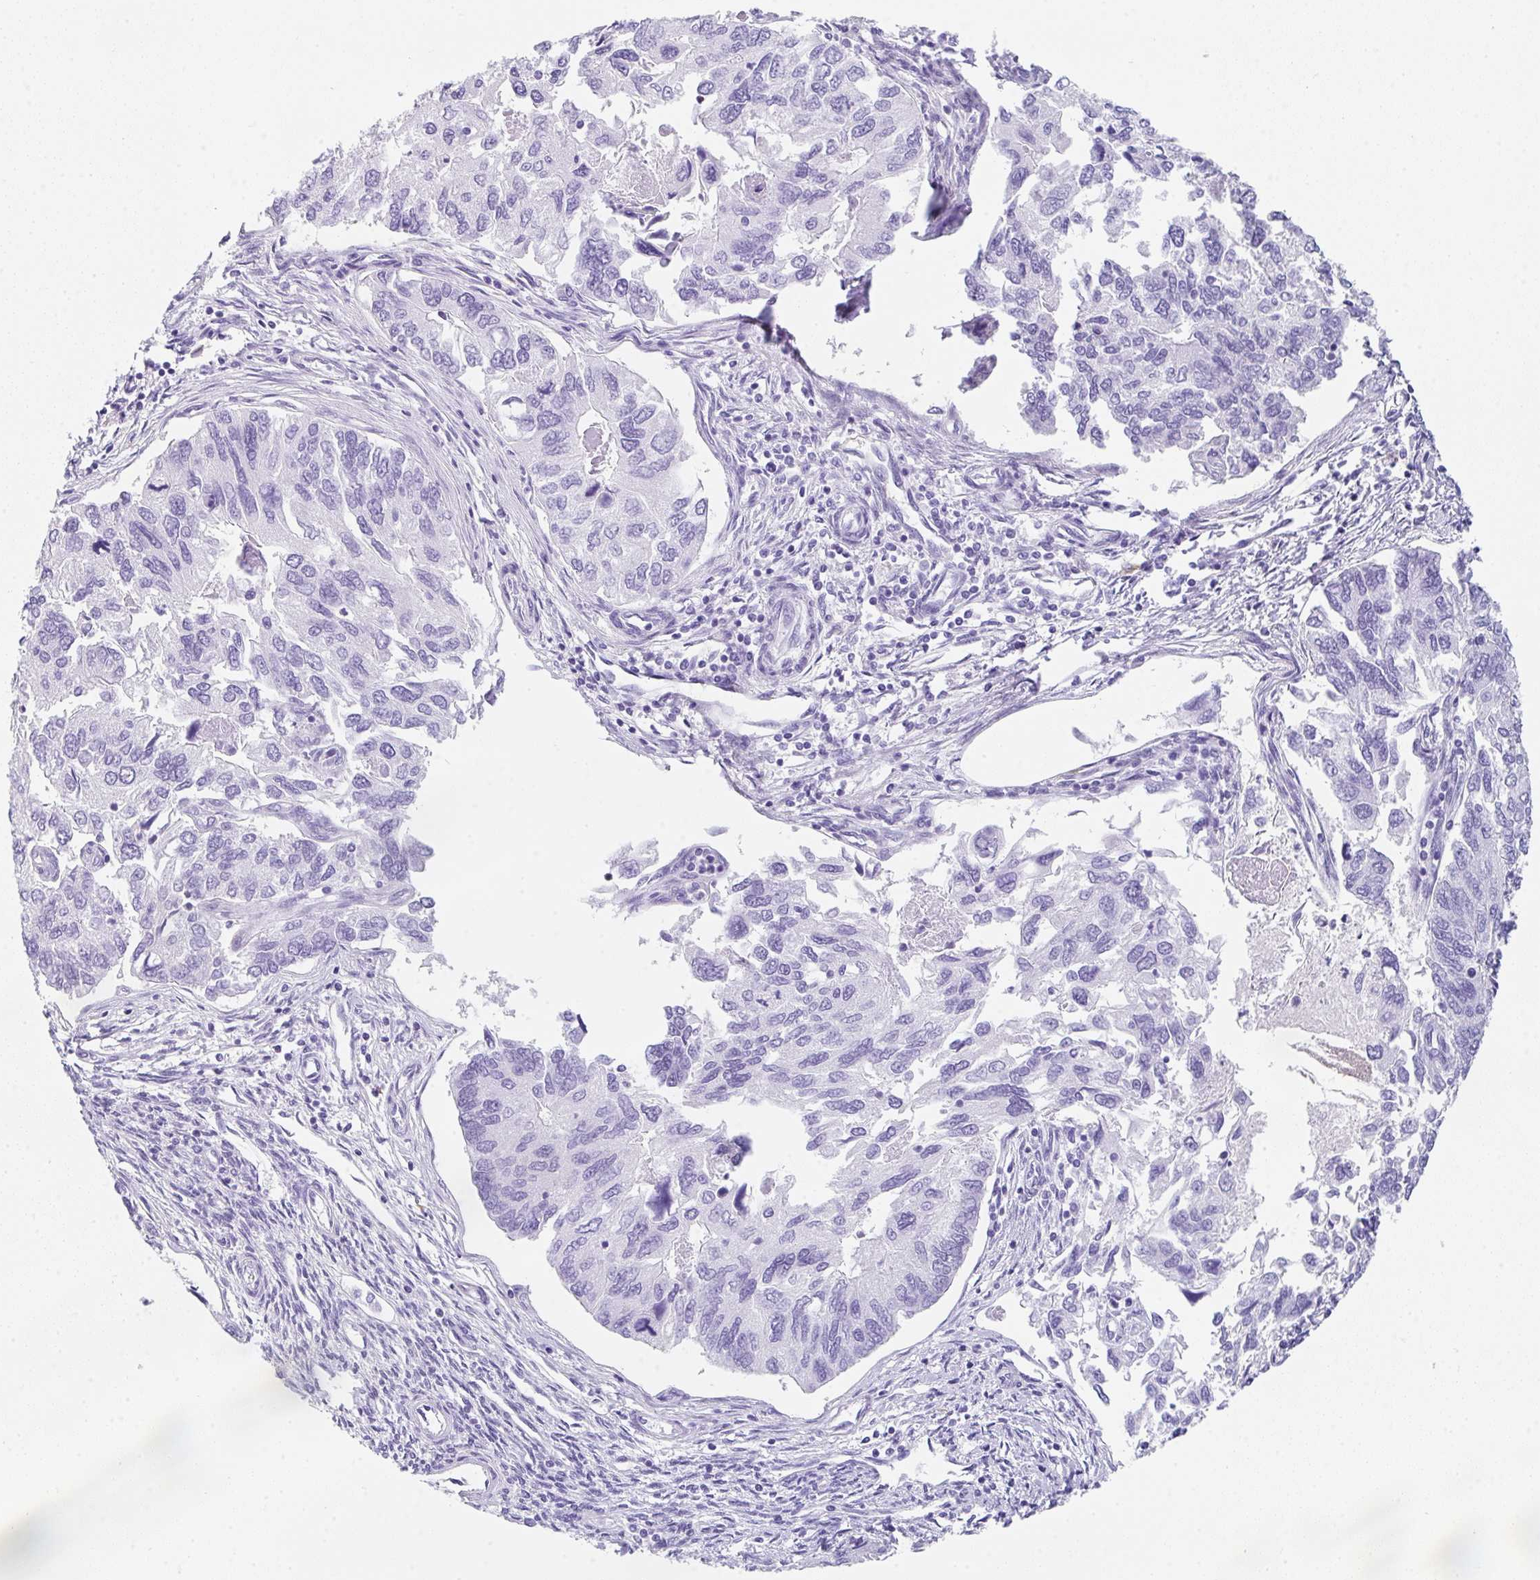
{"staining": {"intensity": "negative", "quantity": "none", "location": "none"}, "tissue": "endometrial cancer", "cell_type": "Tumor cells", "image_type": "cancer", "snomed": [{"axis": "morphology", "description": "Carcinoma, NOS"}, {"axis": "topography", "description": "Uterus"}], "caption": "This is an IHC histopathology image of human carcinoma (endometrial). There is no expression in tumor cells.", "gene": "DBN1", "patient": {"sex": "female", "age": 76}}